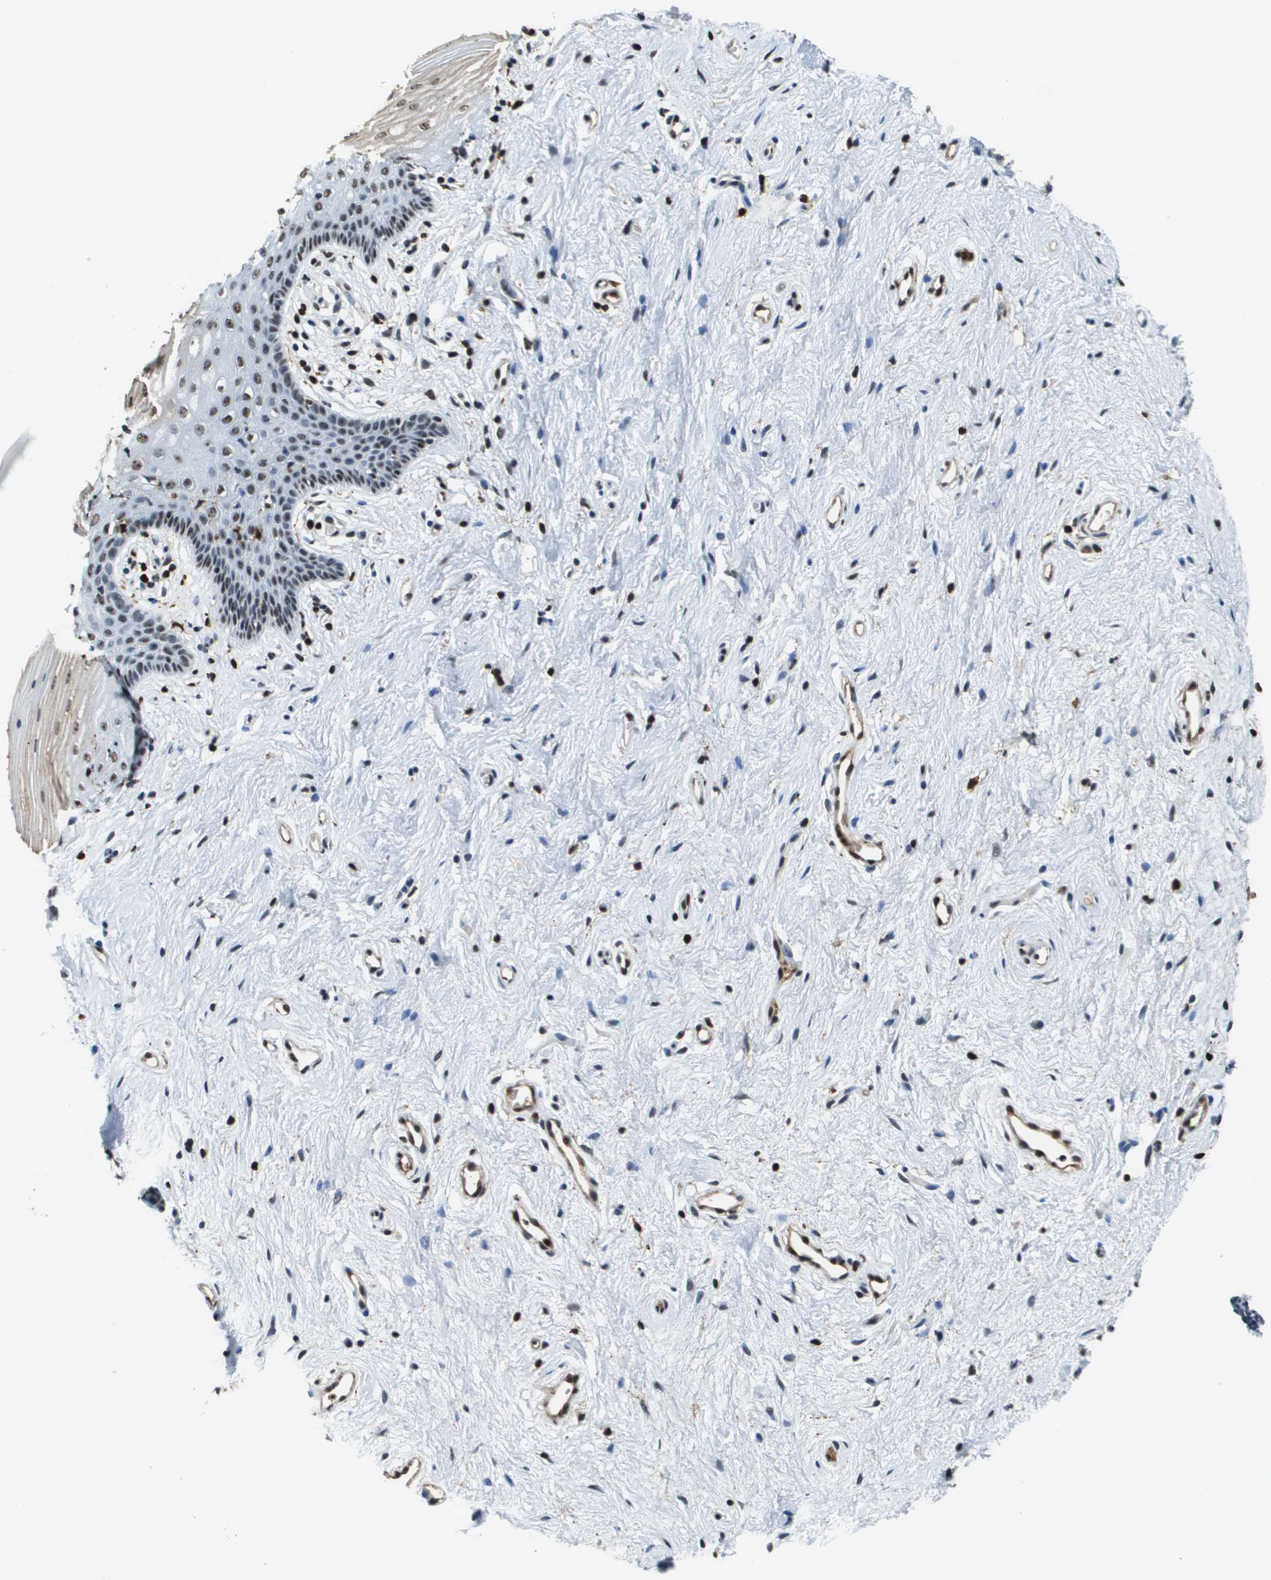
{"staining": {"intensity": "moderate", "quantity": ">75%", "location": "nuclear"}, "tissue": "vagina", "cell_type": "Squamous epithelial cells", "image_type": "normal", "snomed": [{"axis": "morphology", "description": "Normal tissue, NOS"}, {"axis": "topography", "description": "Vagina"}], "caption": "Squamous epithelial cells display medium levels of moderate nuclear staining in approximately >75% of cells in normal human vagina.", "gene": "EP400", "patient": {"sex": "female", "age": 44}}